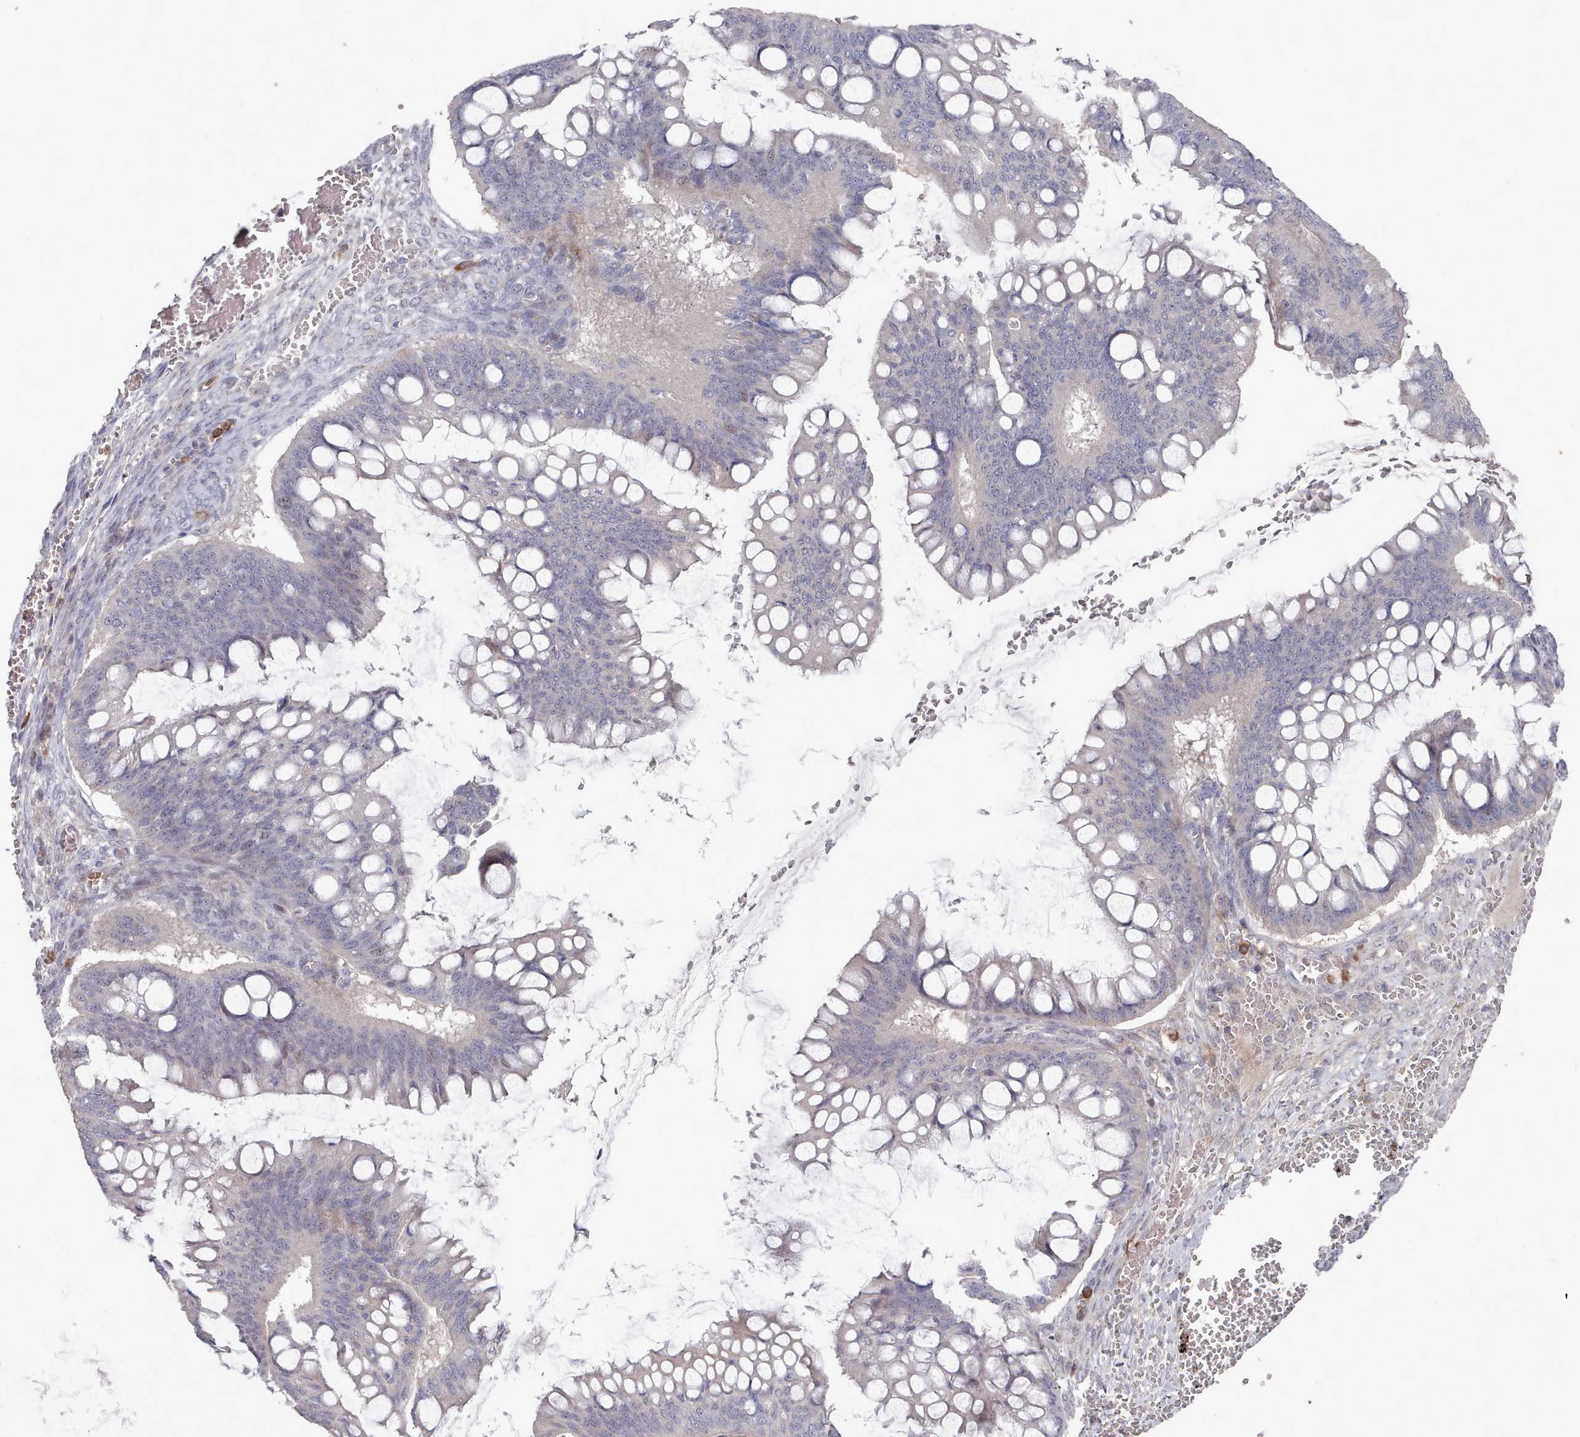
{"staining": {"intensity": "negative", "quantity": "none", "location": "none"}, "tissue": "ovarian cancer", "cell_type": "Tumor cells", "image_type": "cancer", "snomed": [{"axis": "morphology", "description": "Cystadenocarcinoma, mucinous, NOS"}, {"axis": "topography", "description": "Ovary"}], "caption": "Immunohistochemistry (IHC) of mucinous cystadenocarcinoma (ovarian) displays no positivity in tumor cells. Nuclei are stained in blue.", "gene": "COL8A2", "patient": {"sex": "female", "age": 73}}